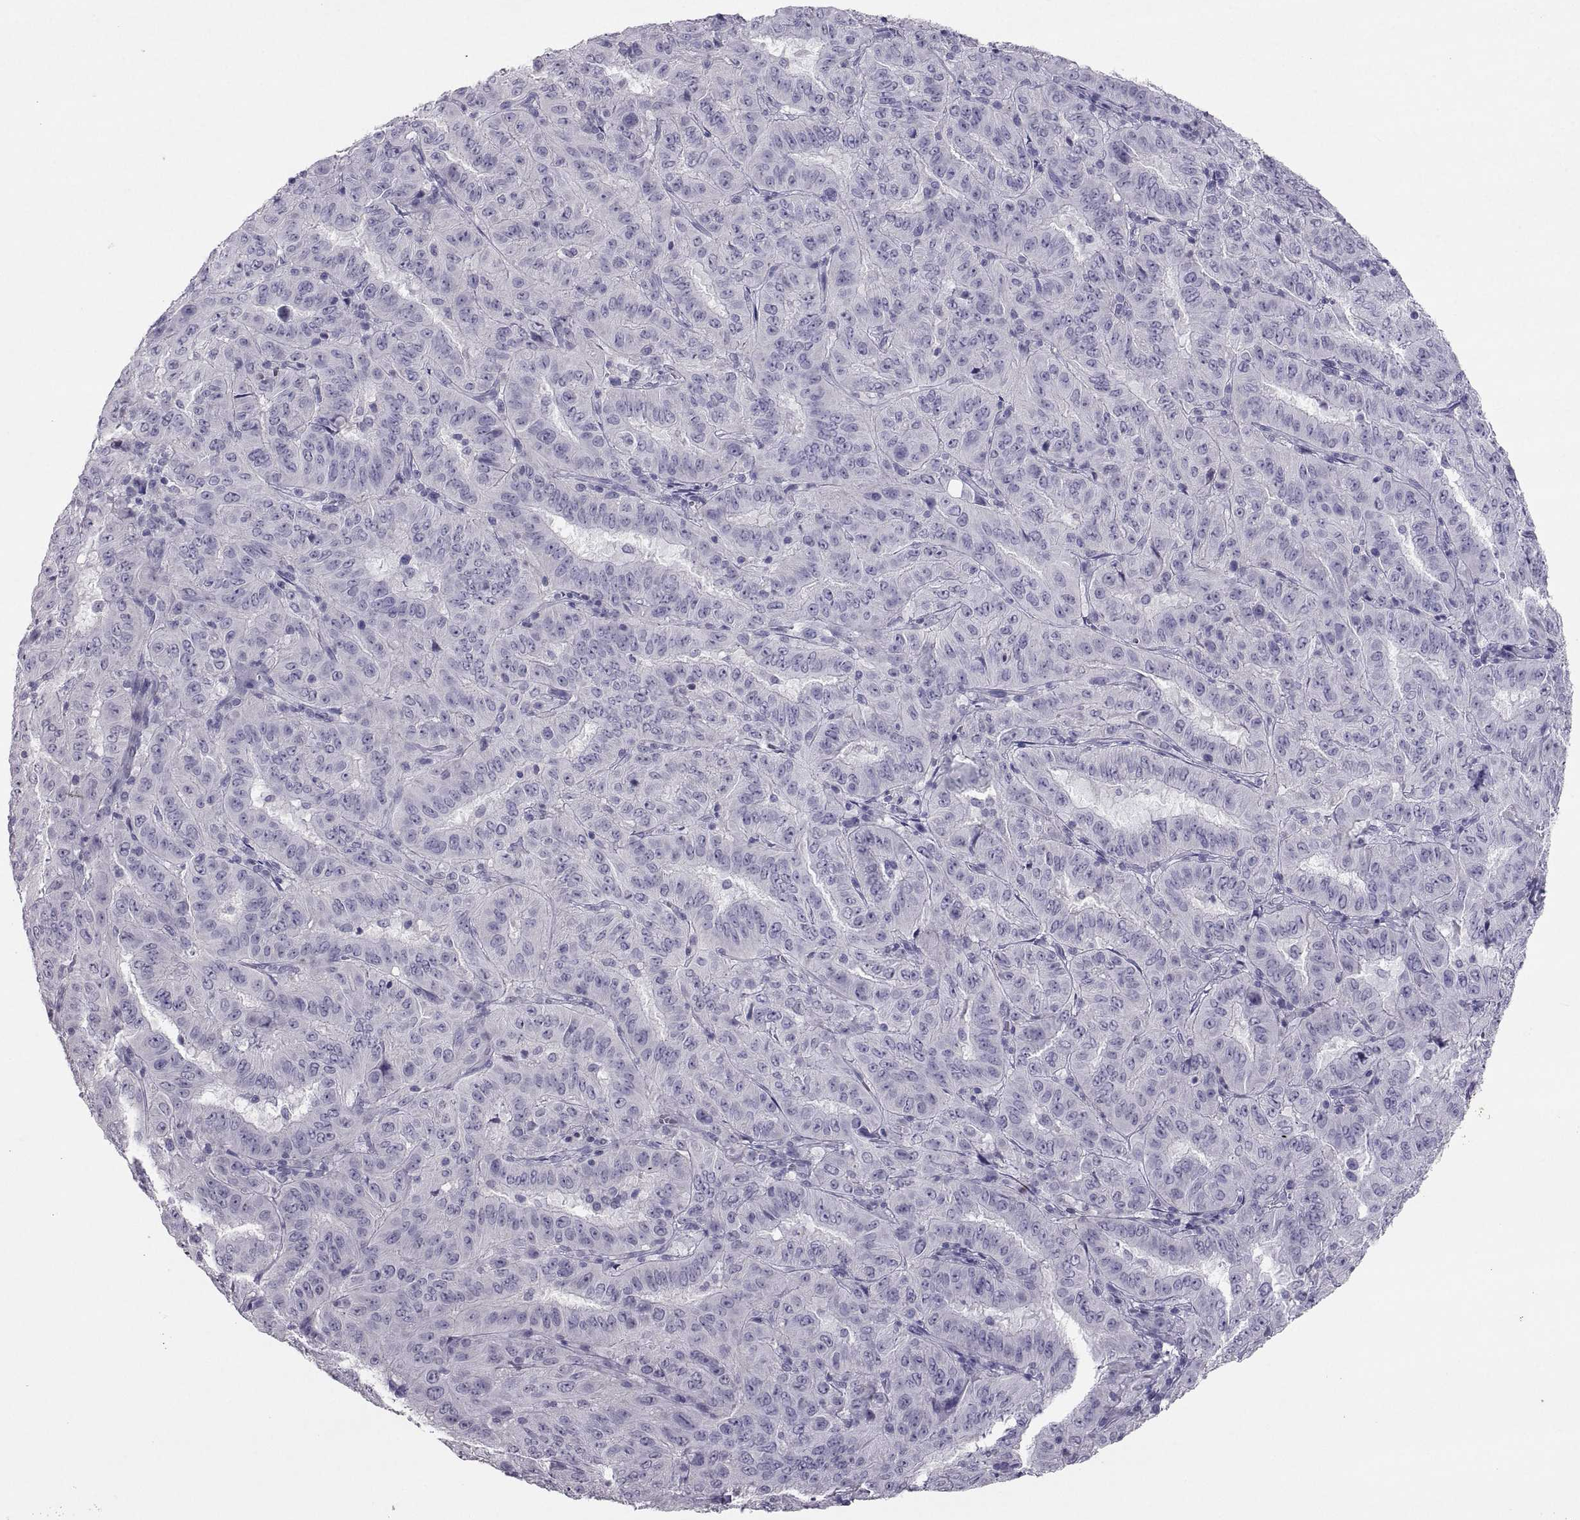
{"staining": {"intensity": "negative", "quantity": "none", "location": "none"}, "tissue": "pancreatic cancer", "cell_type": "Tumor cells", "image_type": "cancer", "snomed": [{"axis": "morphology", "description": "Adenocarcinoma, NOS"}, {"axis": "topography", "description": "Pancreas"}], "caption": "The micrograph exhibits no significant expression in tumor cells of pancreatic cancer (adenocarcinoma). (Stains: DAB (3,3'-diaminobenzidine) IHC with hematoxylin counter stain, Microscopy: brightfield microscopy at high magnification).", "gene": "IGSF1", "patient": {"sex": "male", "age": 63}}